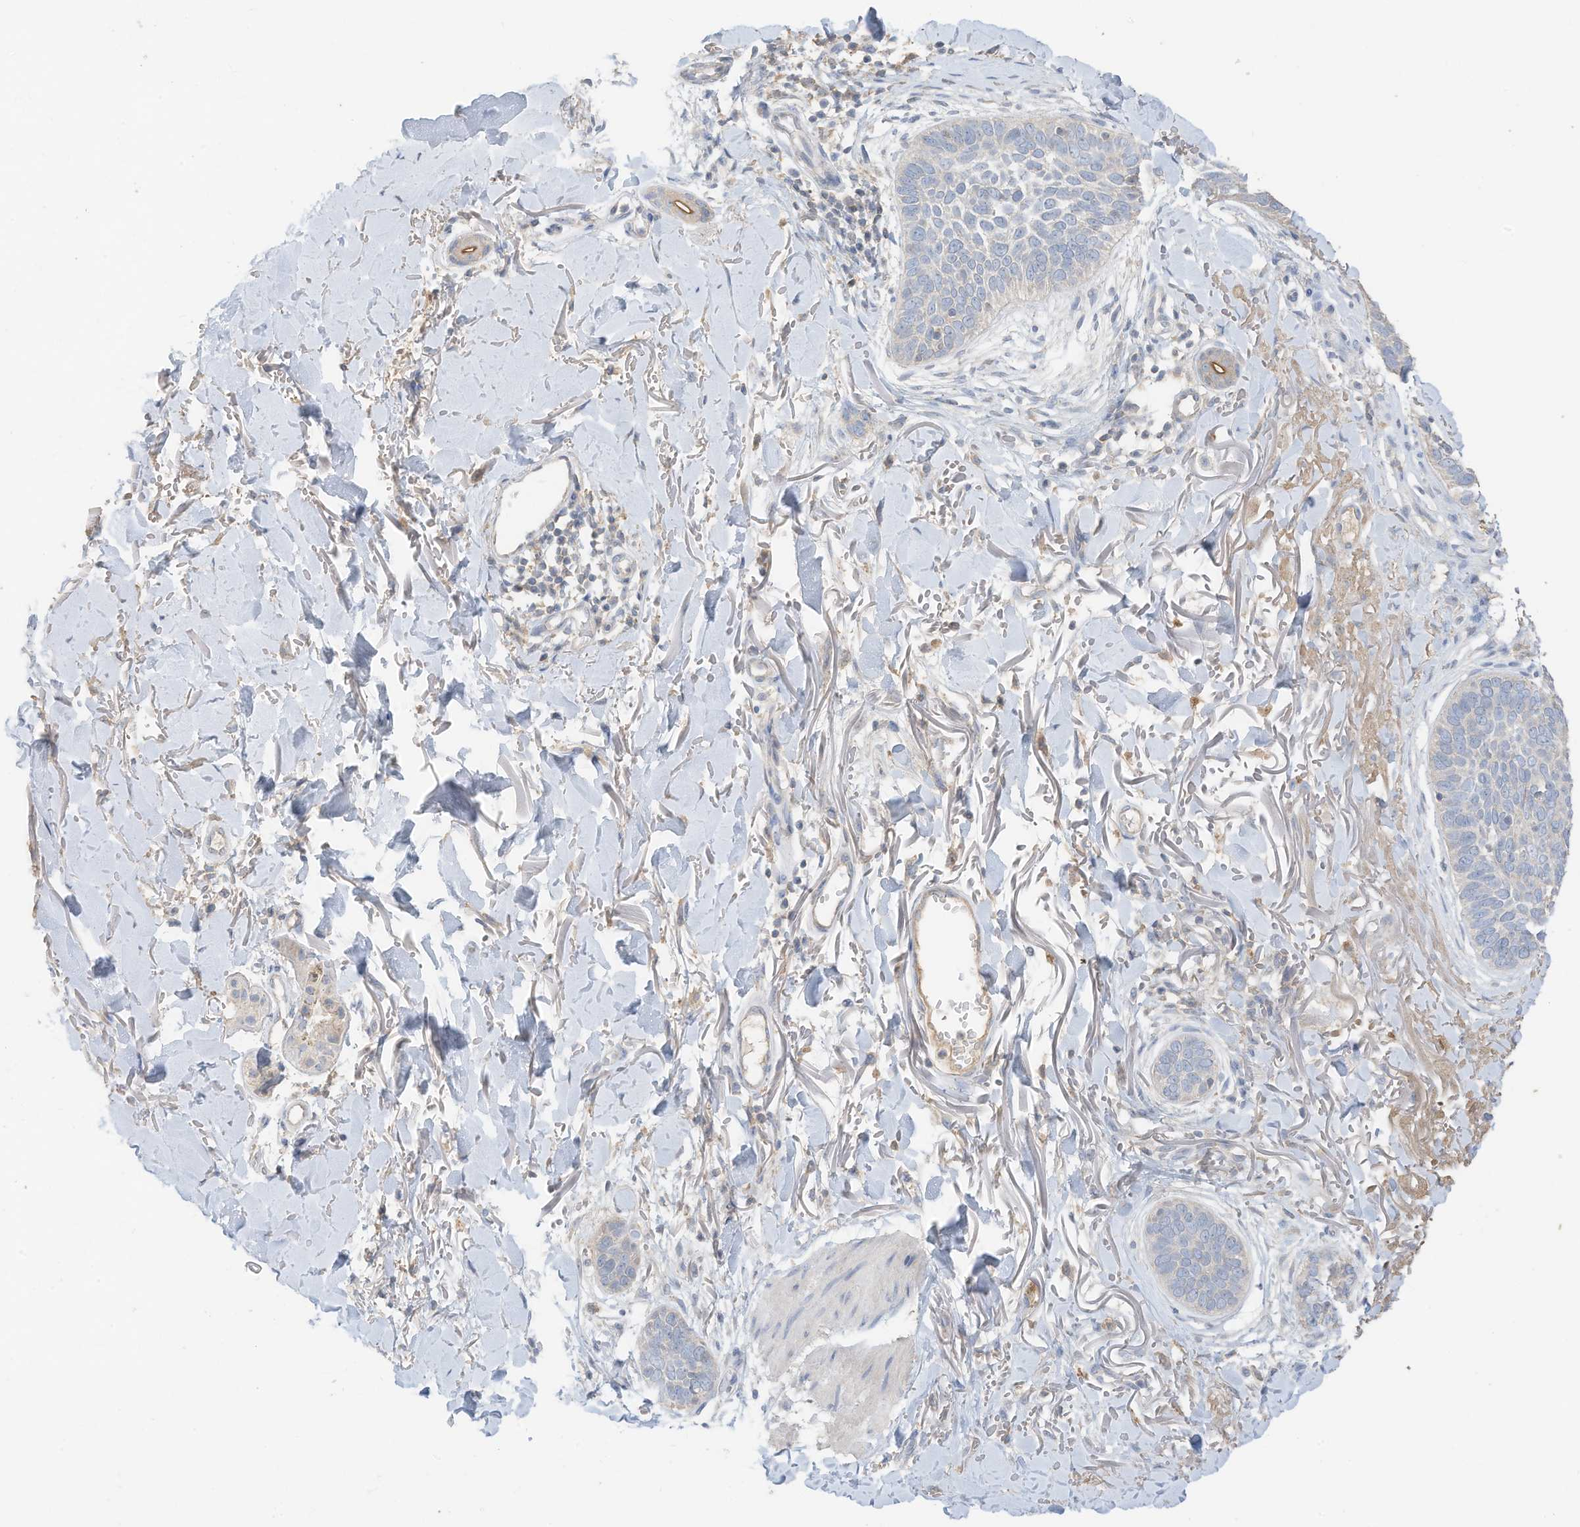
{"staining": {"intensity": "negative", "quantity": "none", "location": "none"}, "tissue": "skin cancer", "cell_type": "Tumor cells", "image_type": "cancer", "snomed": [{"axis": "morphology", "description": "Basal cell carcinoma"}, {"axis": "topography", "description": "Skin"}], "caption": "The image demonstrates no staining of tumor cells in skin basal cell carcinoma.", "gene": "CAPN13", "patient": {"sex": "male", "age": 85}}